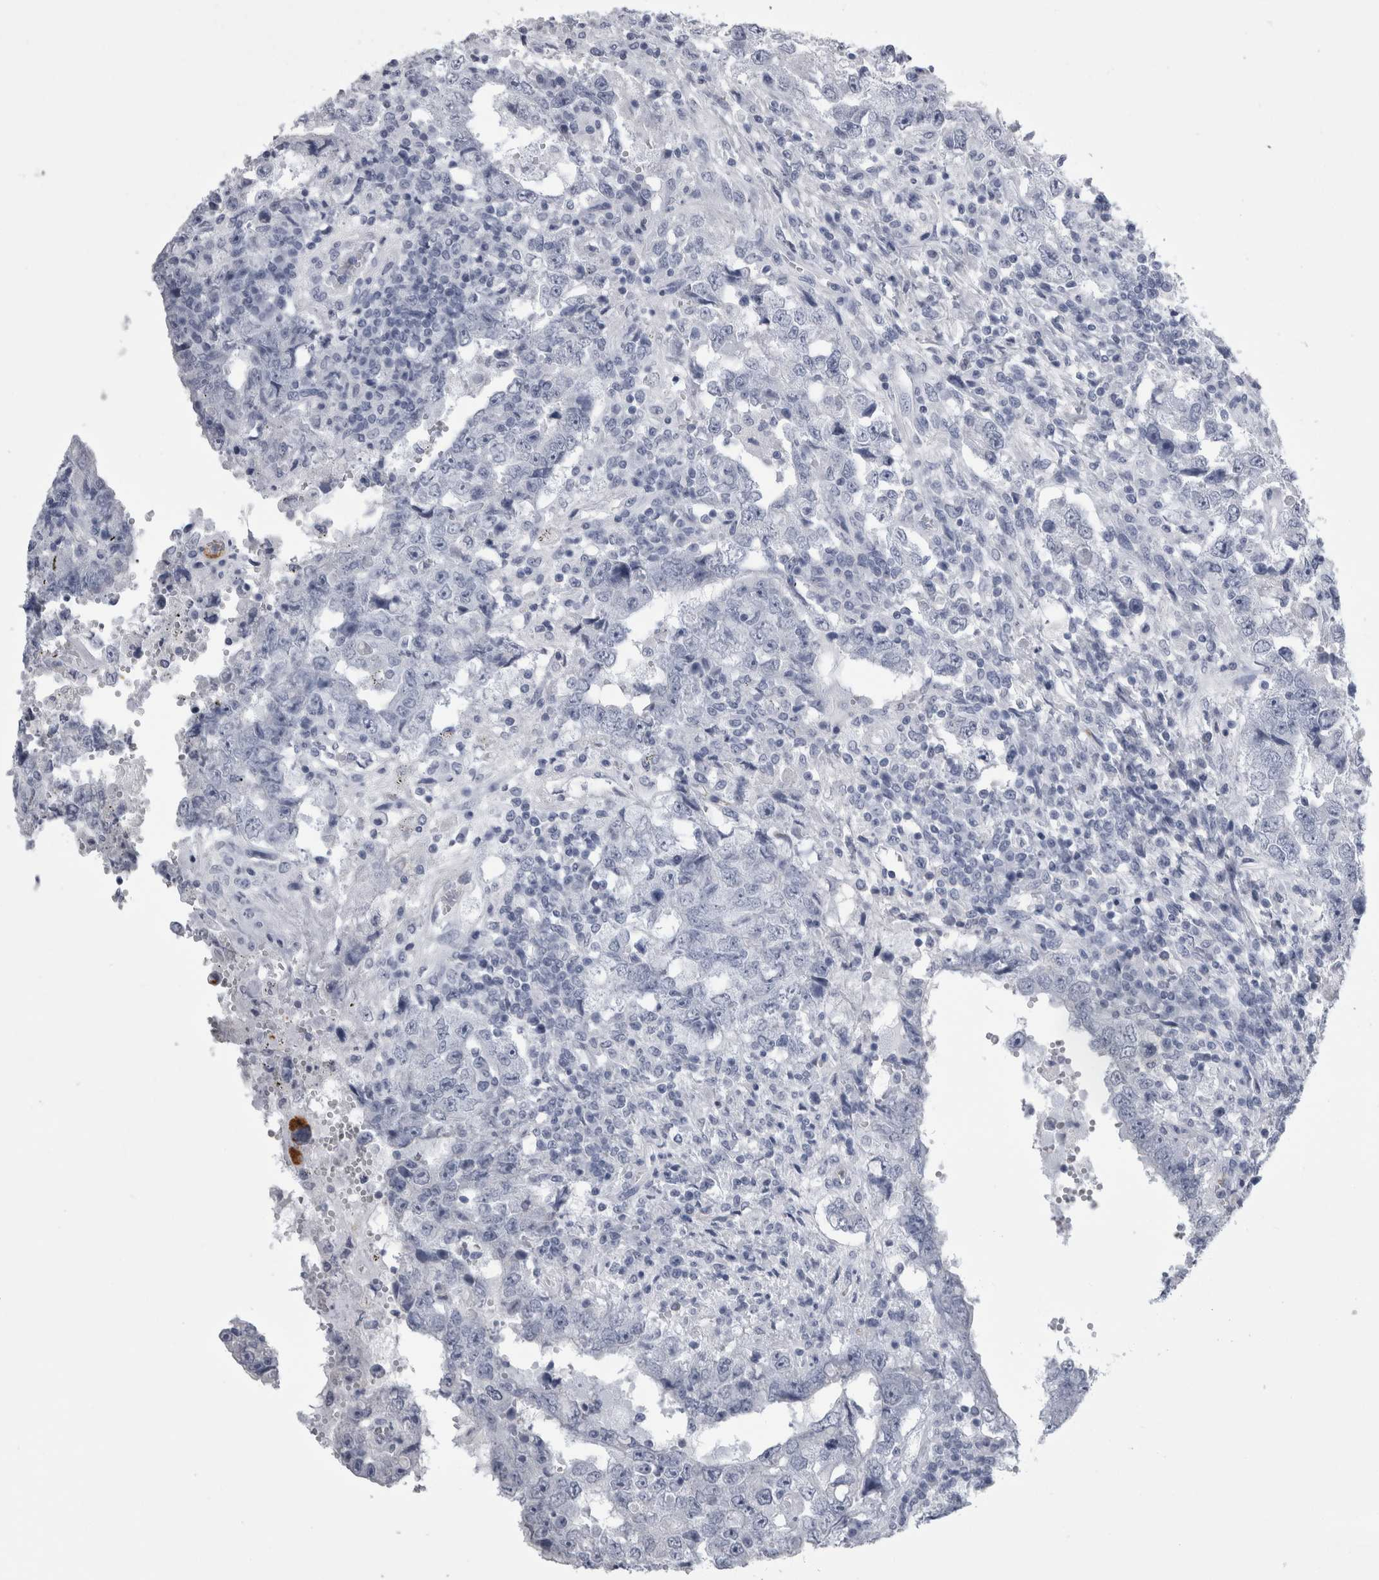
{"staining": {"intensity": "negative", "quantity": "none", "location": "none"}, "tissue": "testis cancer", "cell_type": "Tumor cells", "image_type": "cancer", "snomed": [{"axis": "morphology", "description": "Carcinoma, Embryonal, NOS"}, {"axis": "topography", "description": "Testis"}], "caption": "Protein analysis of embryonal carcinoma (testis) displays no significant staining in tumor cells. The staining is performed using DAB (3,3'-diaminobenzidine) brown chromogen with nuclei counter-stained in using hematoxylin.", "gene": "ALDH8A1", "patient": {"sex": "male", "age": 26}}